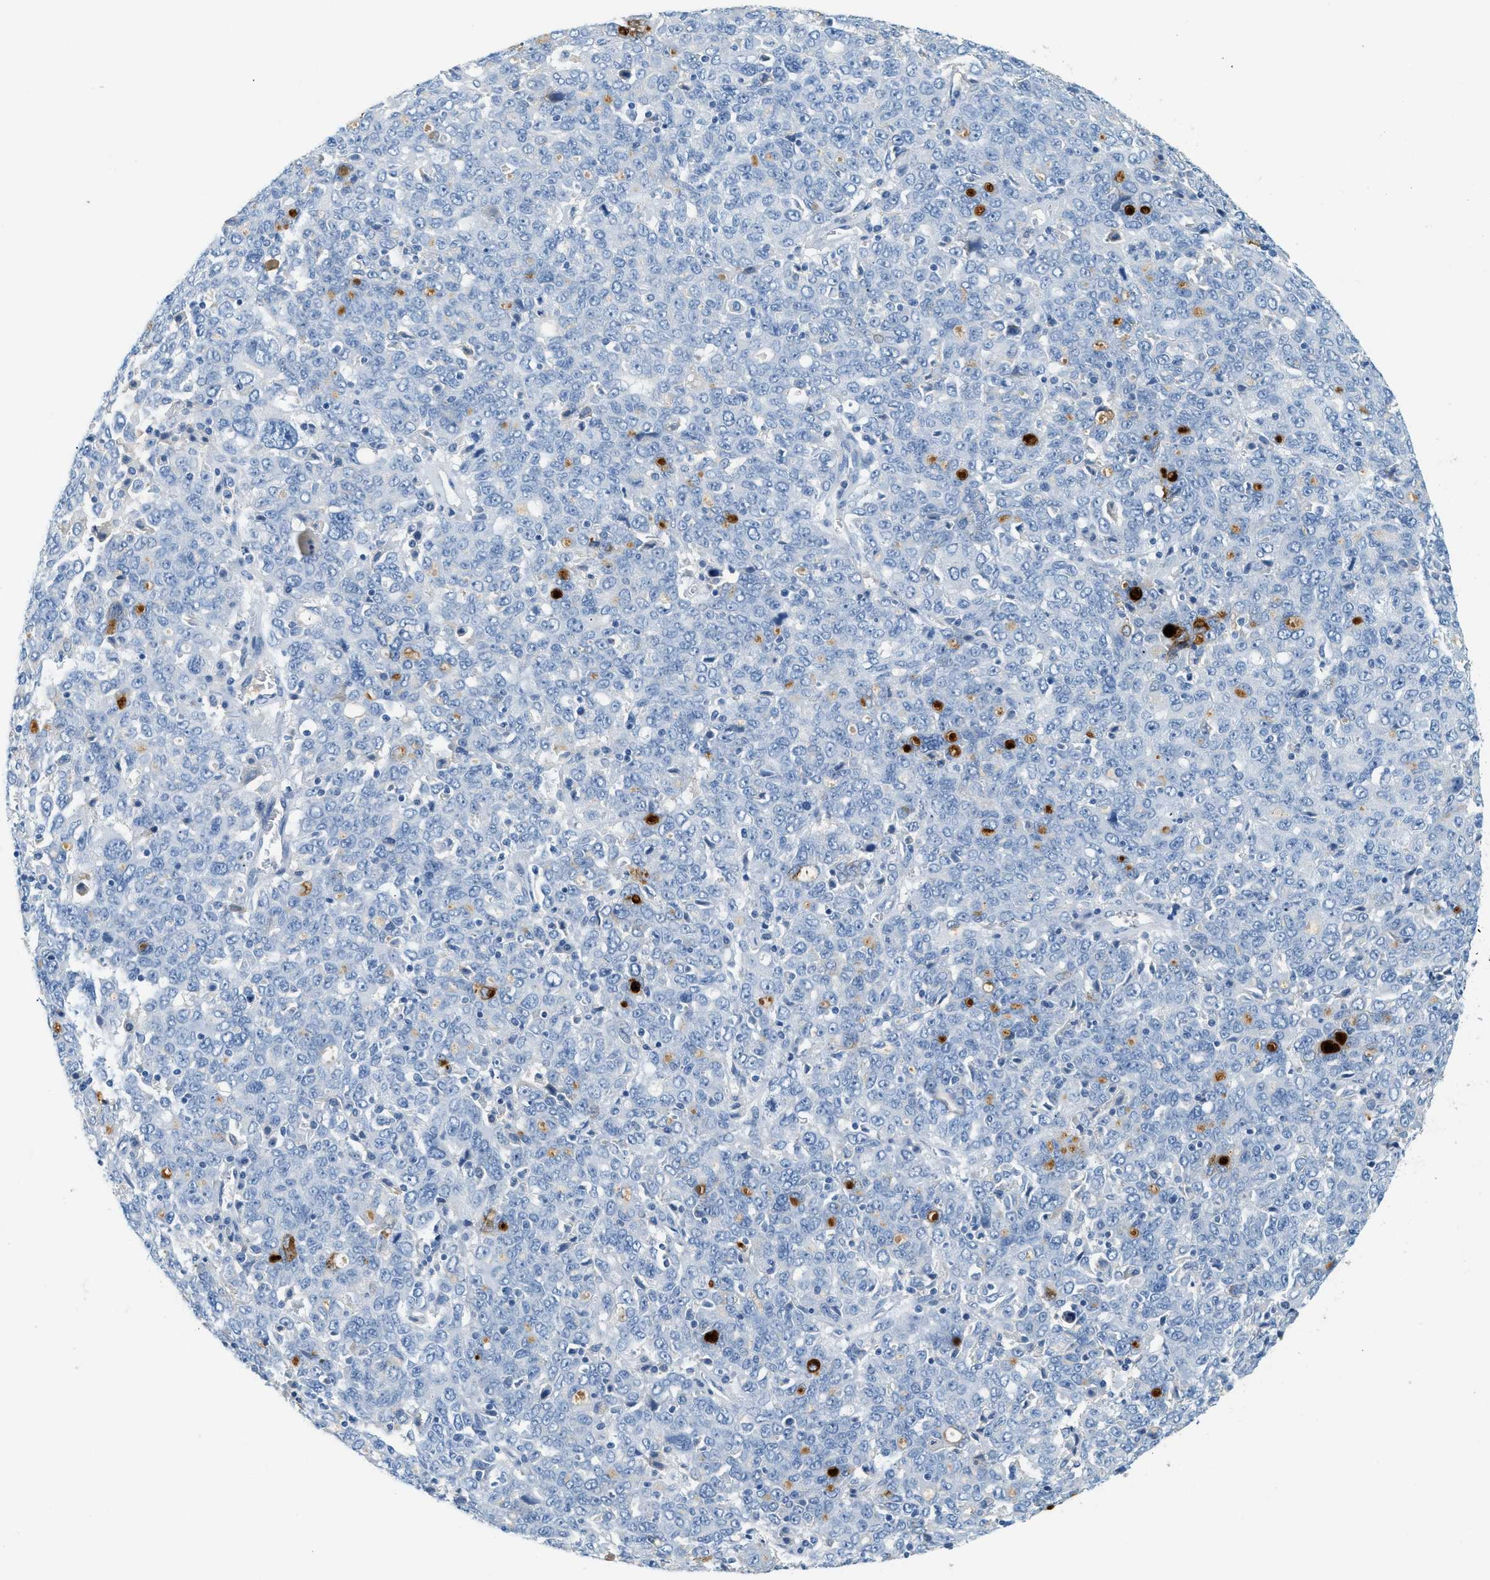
{"staining": {"intensity": "negative", "quantity": "none", "location": "none"}, "tissue": "ovarian cancer", "cell_type": "Tumor cells", "image_type": "cancer", "snomed": [{"axis": "morphology", "description": "Carcinoma, endometroid"}, {"axis": "topography", "description": "Ovary"}], "caption": "The immunohistochemistry (IHC) micrograph has no significant expression in tumor cells of ovarian cancer (endometroid carcinoma) tissue.", "gene": "LCN2", "patient": {"sex": "female", "age": 62}}